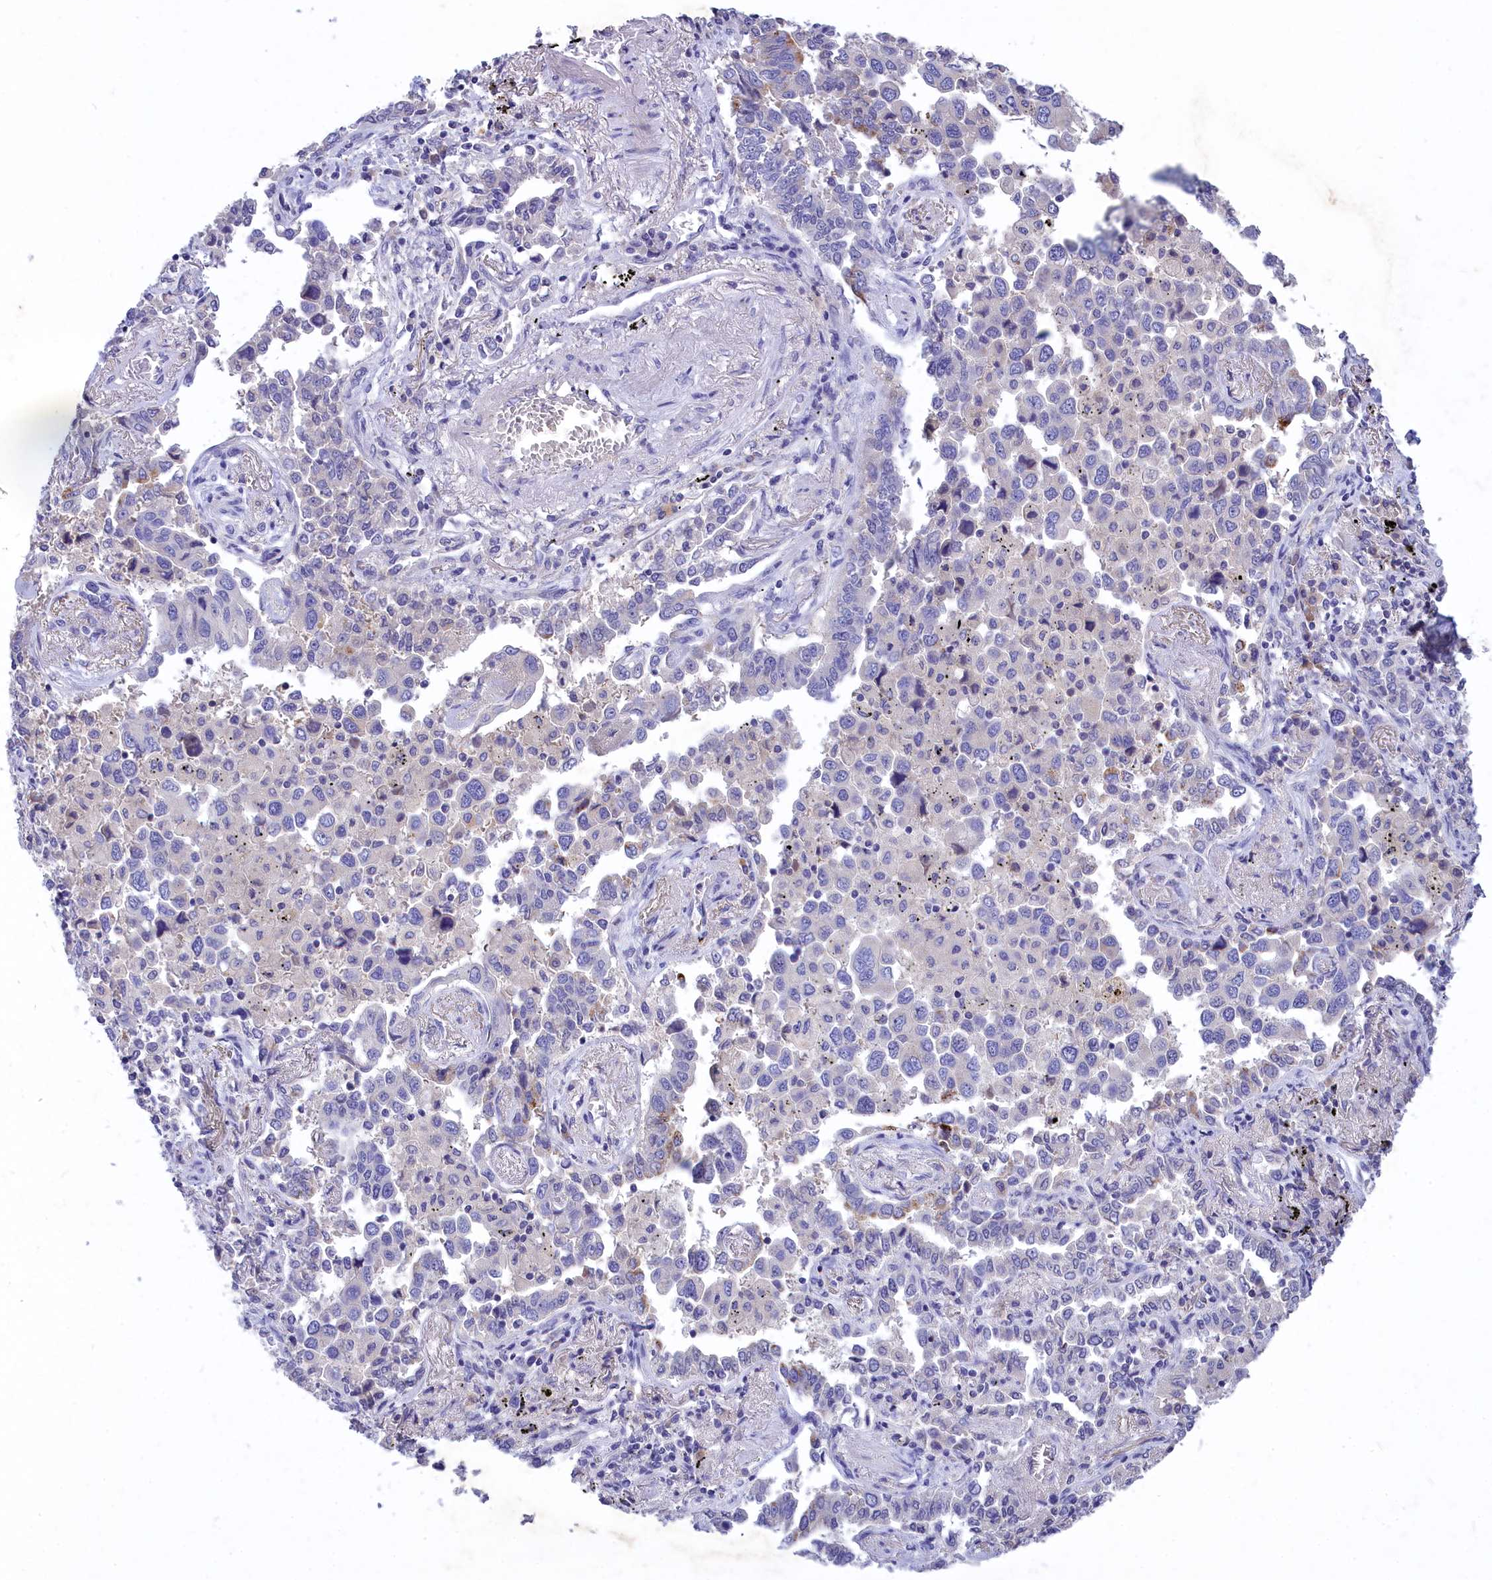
{"staining": {"intensity": "negative", "quantity": "none", "location": "none"}, "tissue": "lung cancer", "cell_type": "Tumor cells", "image_type": "cancer", "snomed": [{"axis": "morphology", "description": "Adenocarcinoma, NOS"}, {"axis": "topography", "description": "Lung"}], "caption": "Tumor cells are negative for protein expression in human lung cancer.", "gene": "DEFB119", "patient": {"sex": "male", "age": 67}}